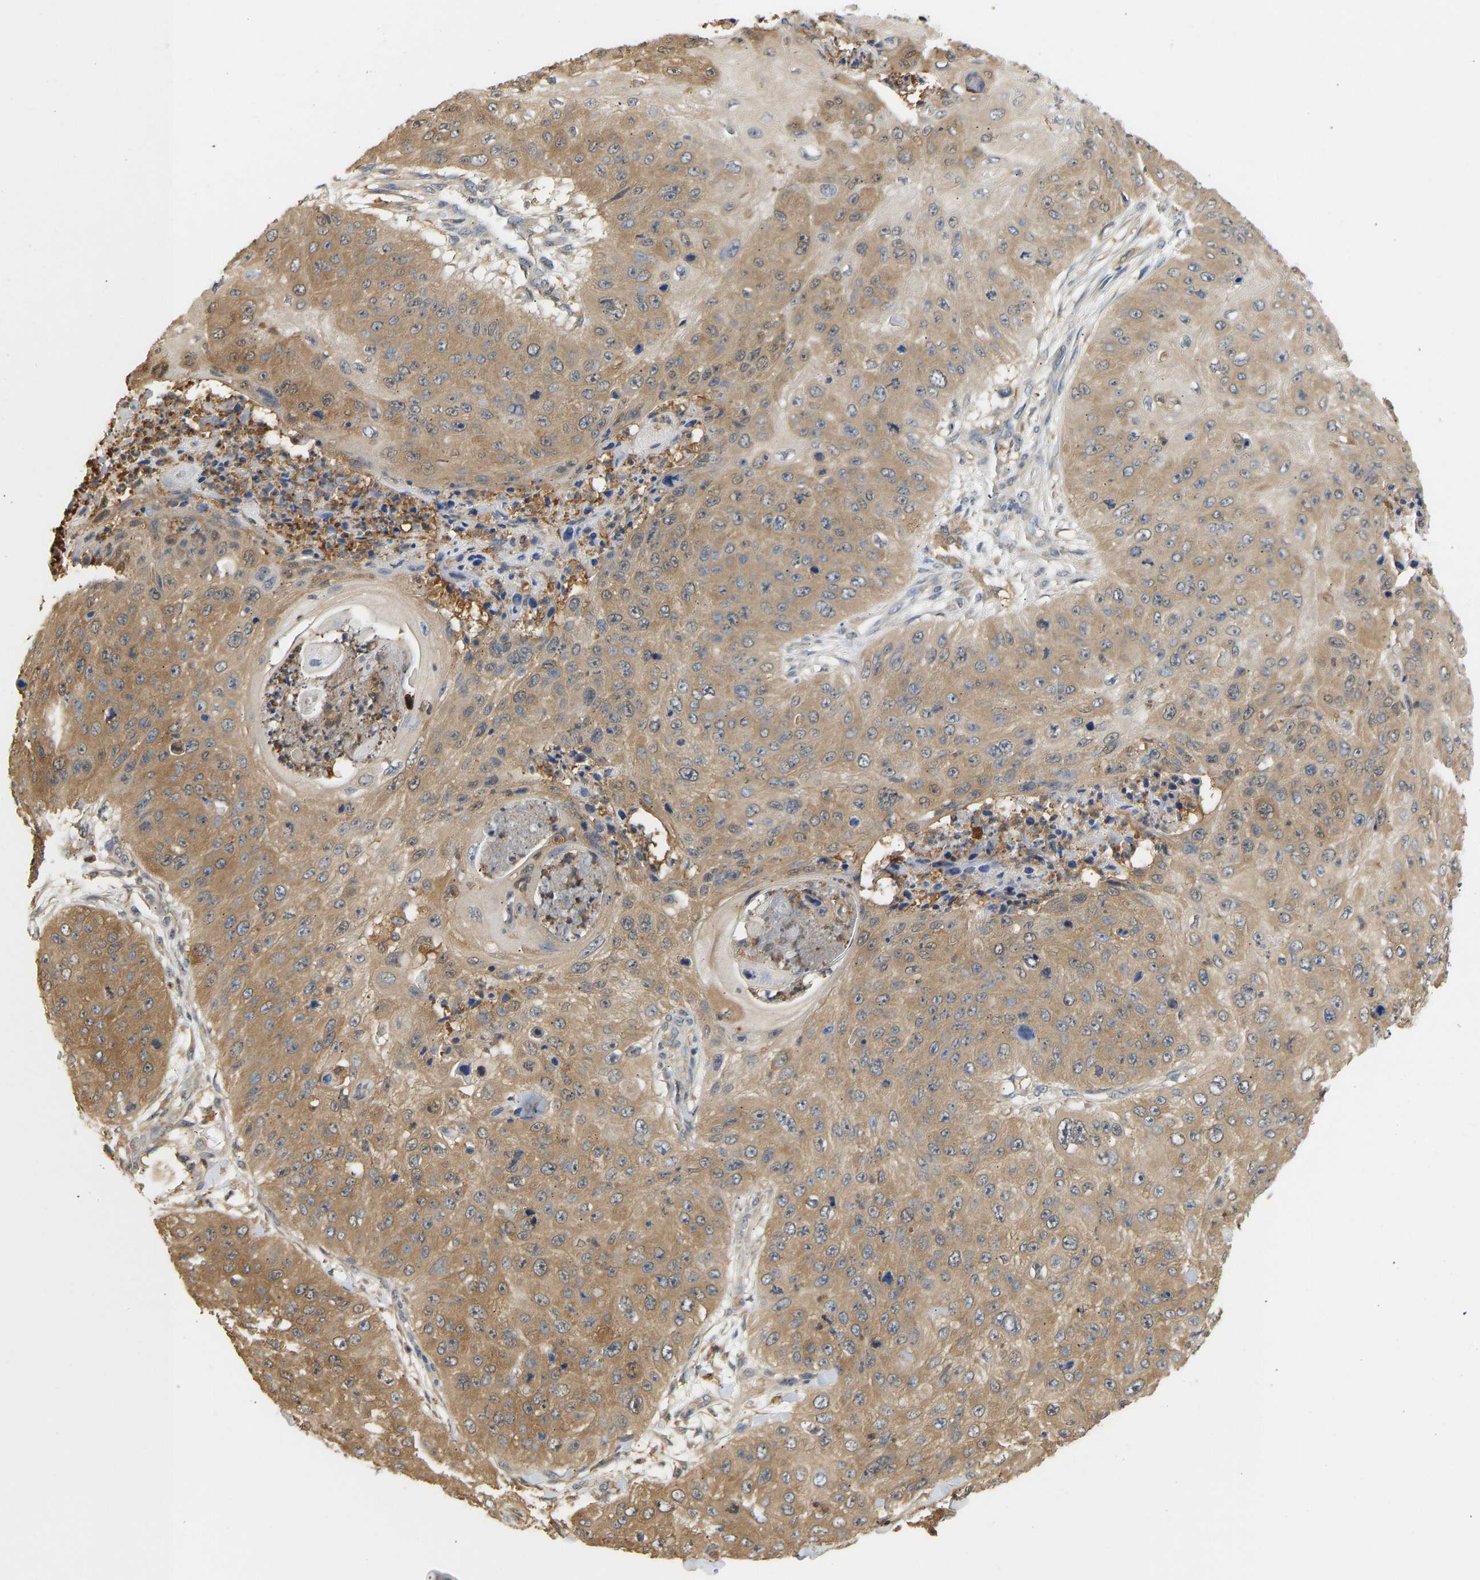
{"staining": {"intensity": "moderate", "quantity": ">75%", "location": "cytoplasmic/membranous"}, "tissue": "skin cancer", "cell_type": "Tumor cells", "image_type": "cancer", "snomed": [{"axis": "morphology", "description": "Squamous cell carcinoma, NOS"}, {"axis": "topography", "description": "Skin"}], "caption": "Human squamous cell carcinoma (skin) stained with a protein marker shows moderate staining in tumor cells.", "gene": "ENO1", "patient": {"sex": "female", "age": 80}}